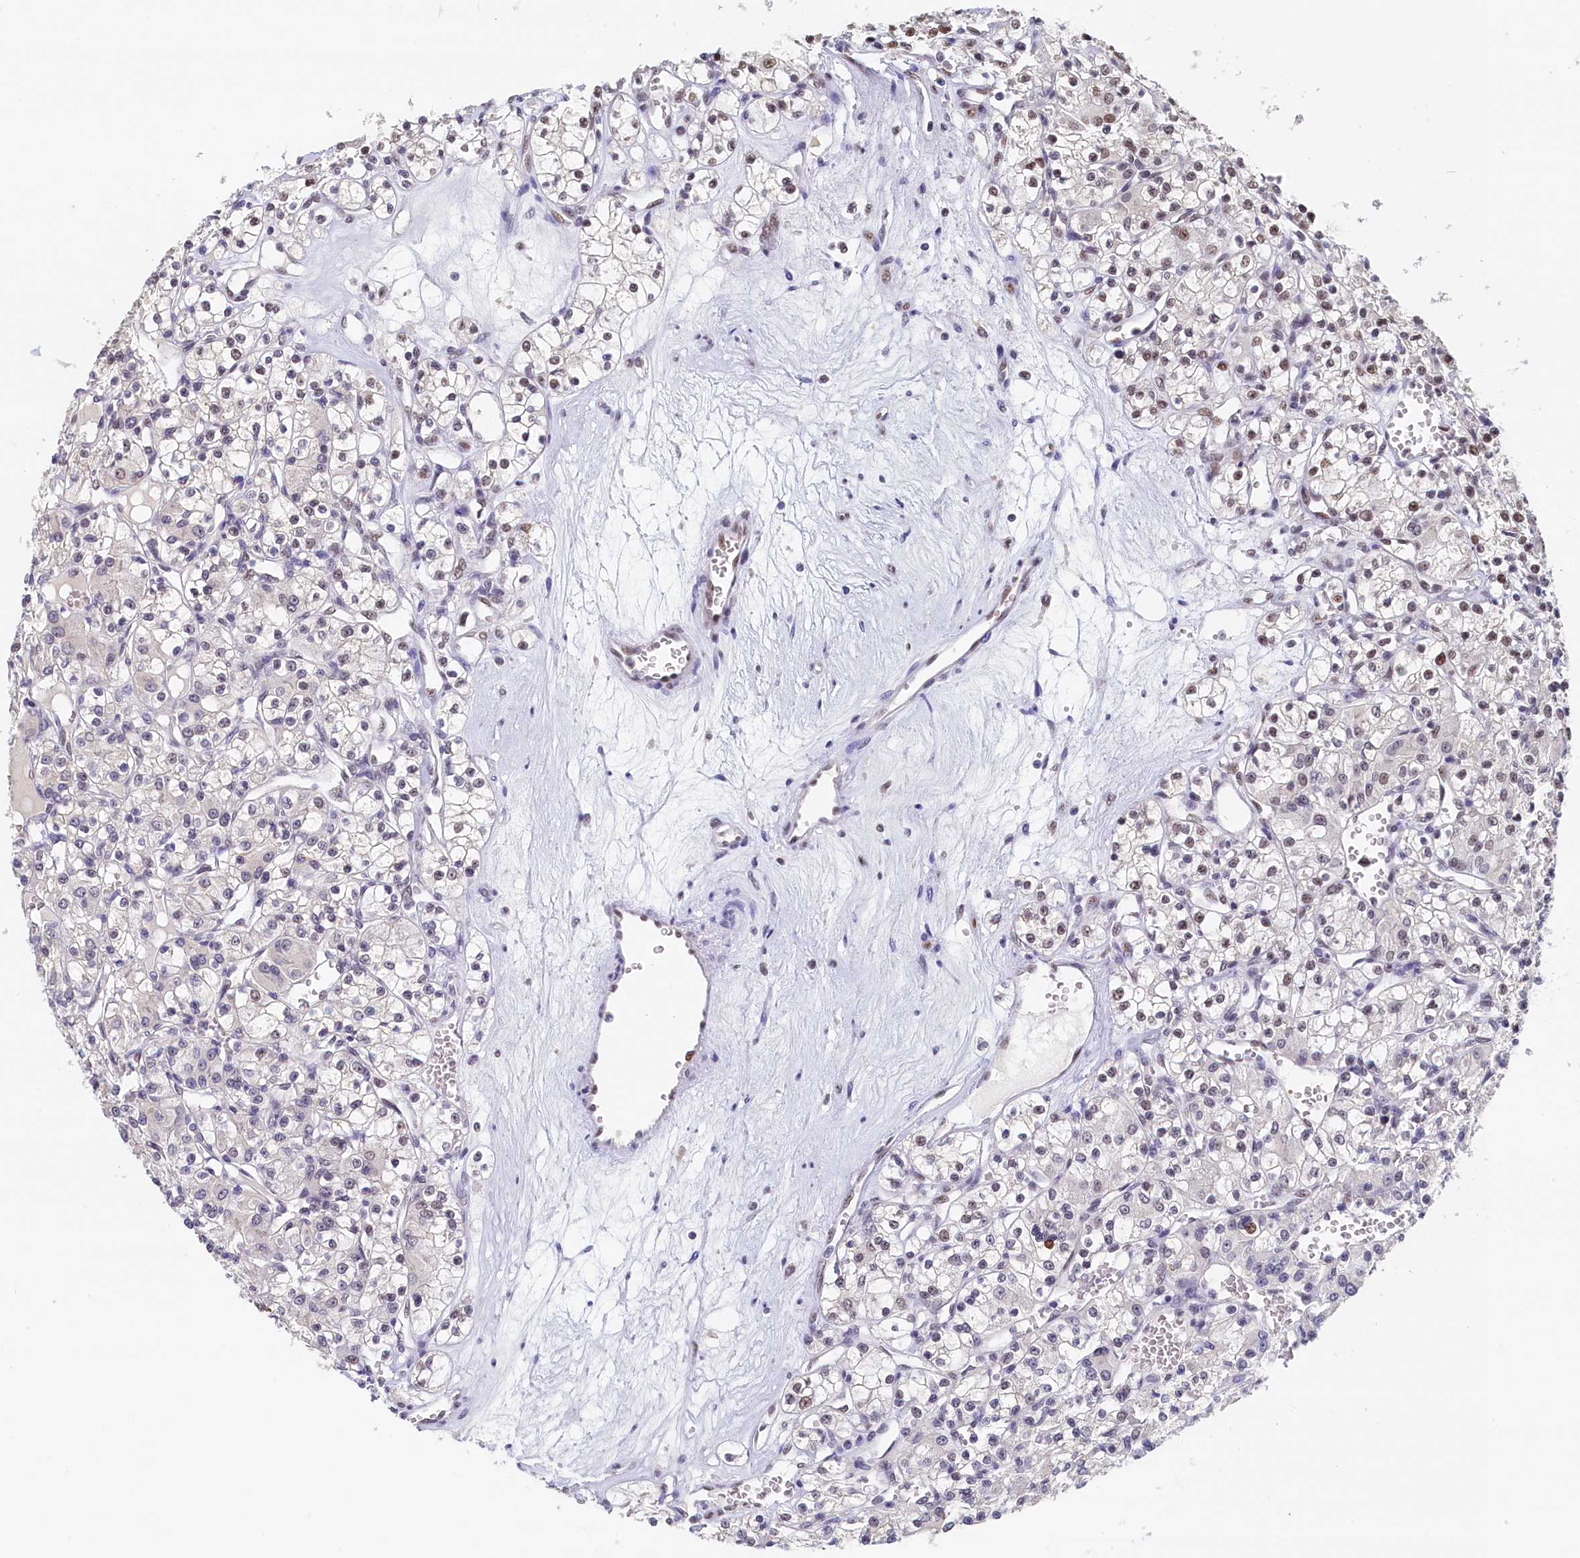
{"staining": {"intensity": "moderate", "quantity": "<25%", "location": "nuclear"}, "tissue": "renal cancer", "cell_type": "Tumor cells", "image_type": "cancer", "snomed": [{"axis": "morphology", "description": "Adenocarcinoma, NOS"}, {"axis": "topography", "description": "Kidney"}], "caption": "Protein expression by IHC exhibits moderate nuclear positivity in about <25% of tumor cells in renal cancer. The staining is performed using DAB brown chromogen to label protein expression. The nuclei are counter-stained blue using hematoxylin.", "gene": "MOSPD3", "patient": {"sex": "female", "age": 59}}